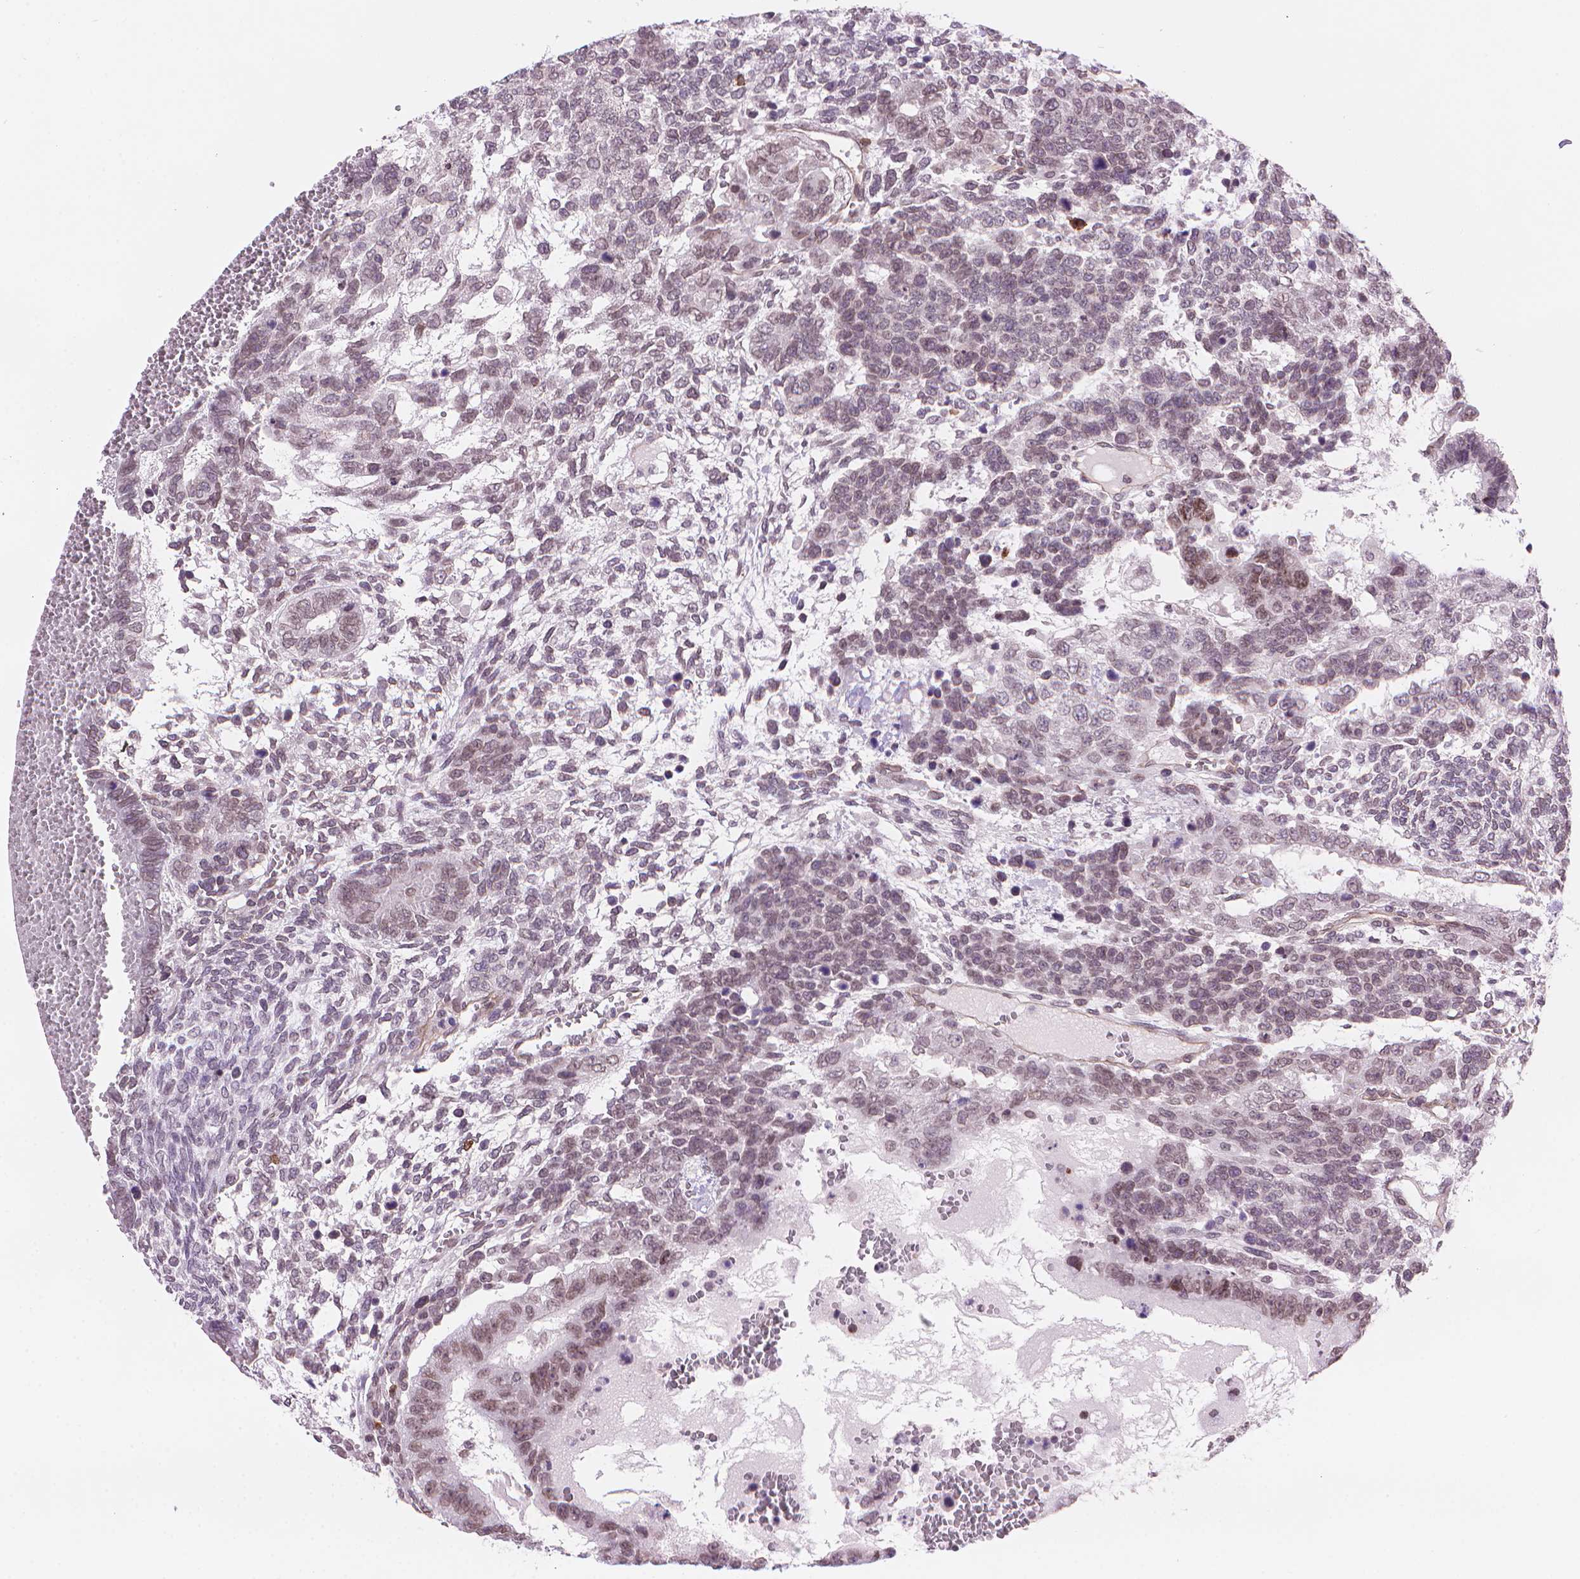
{"staining": {"intensity": "weak", "quantity": "<25%", "location": "nuclear"}, "tissue": "testis cancer", "cell_type": "Tumor cells", "image_type": "cancer", "snomed": [{"axis": "morphology", "description": "Normal tissue, NOS"}, {"axis": "morphology", "description": "Carcinoma, Embryonal, NOS"}, {"axis": "topography", "description": "Testis"}, {"axis": "topography", "description": "Epididymis"}], "caption": "A micrograph of human testis embryonal carcinoma is negative for staining in tumor cells.", "gene": "TMEM184A", "patient": {"sex": "male", "age": 23}}